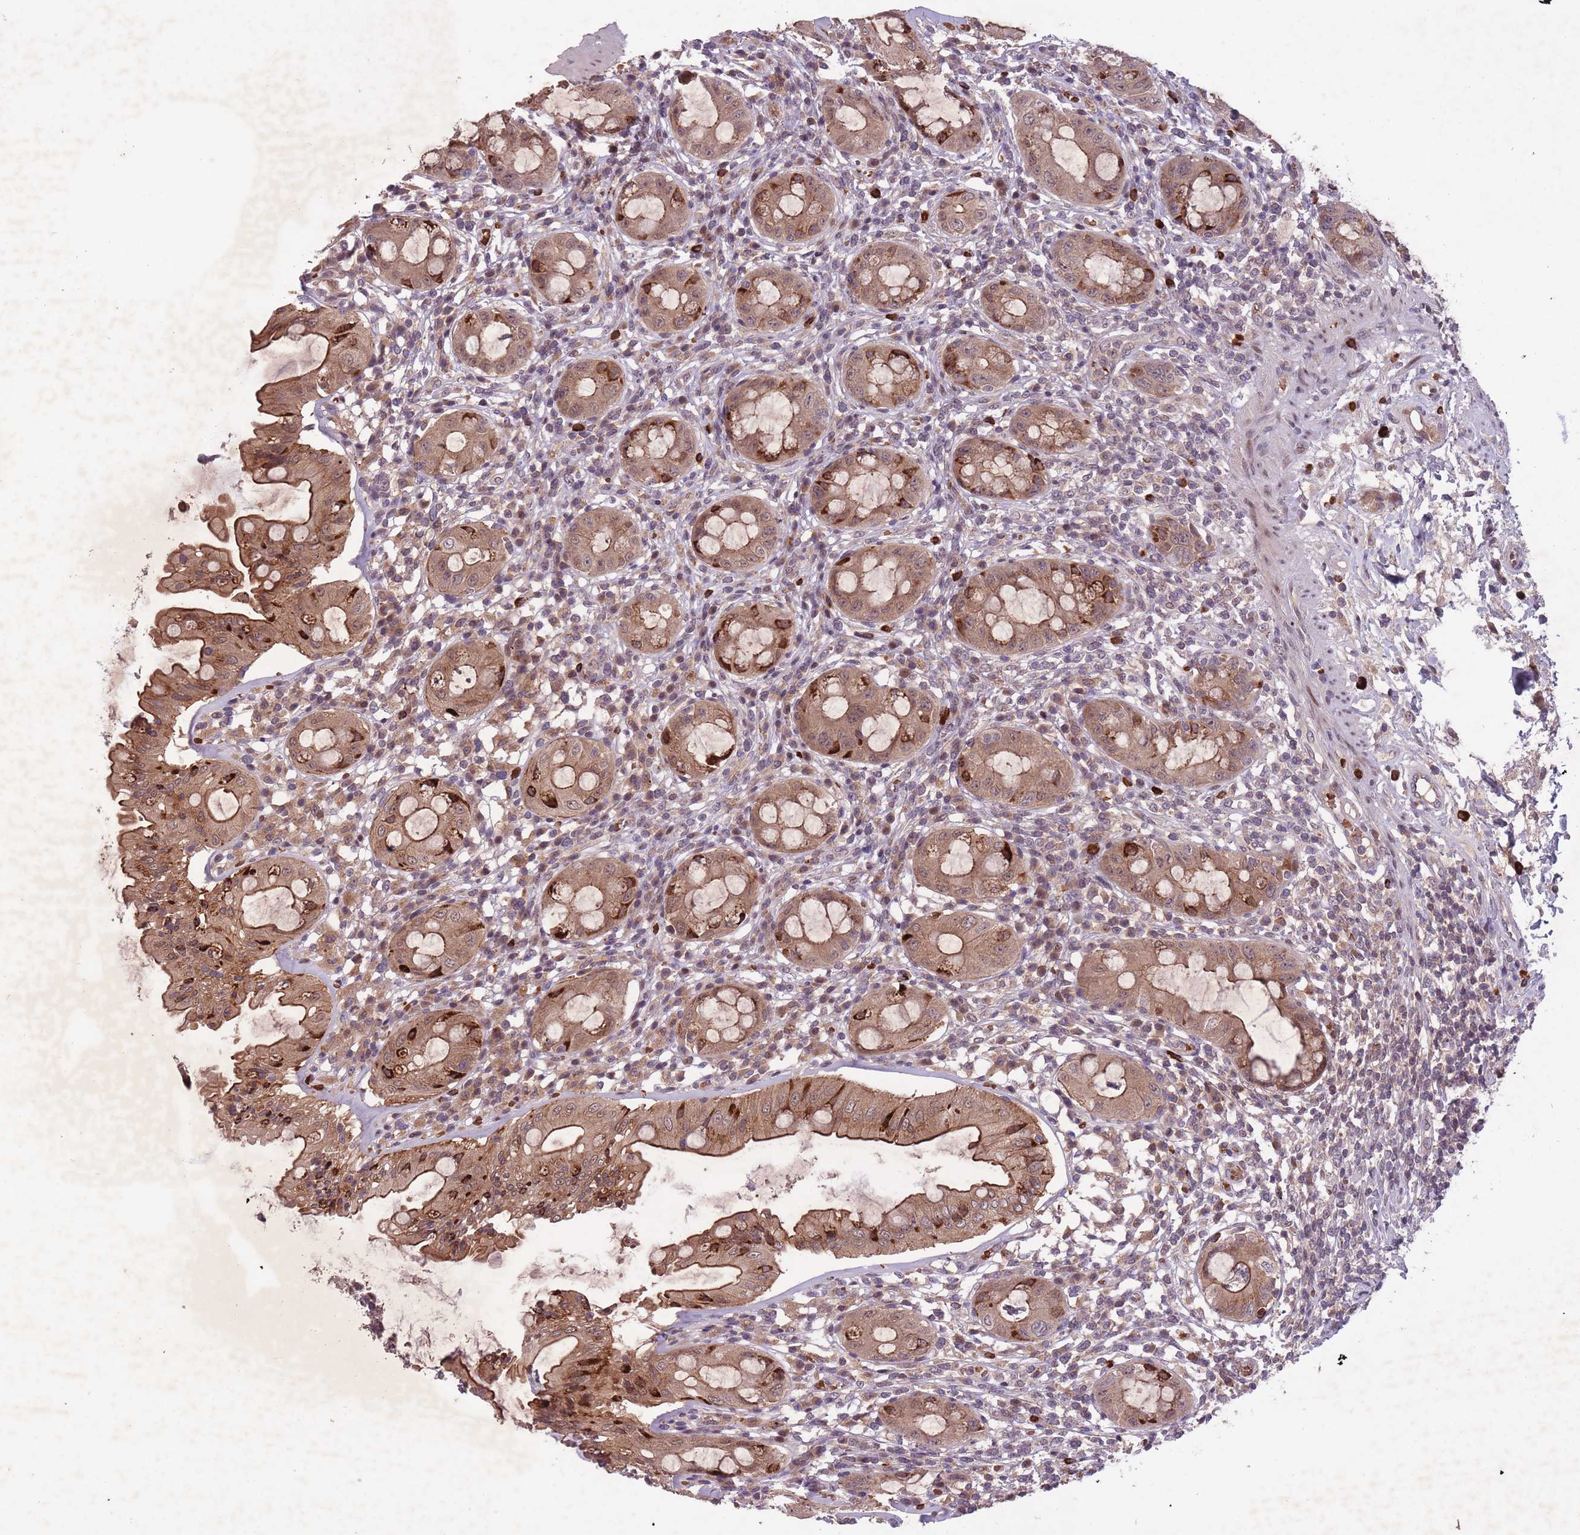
{"staining": {"intensity": "strong", "quantity": ">75%", "location": "cytoplasmic/membranous"}, "tissue": "rectum", "cell_type": "Glandular cells", "image_type": "normal", "snomed": [{"axis": "morphology", "description": "Normal tissue, NOS"}, {"axis": "topography", "description": "Rectum"}], "caption": "A photomicrograph of rectum stained for a protein displays strong cytoplasmic/membranous brown staining in glandular cells.", "gene": "SECTM1", "patient": {"sex": "female", "age": 57}}